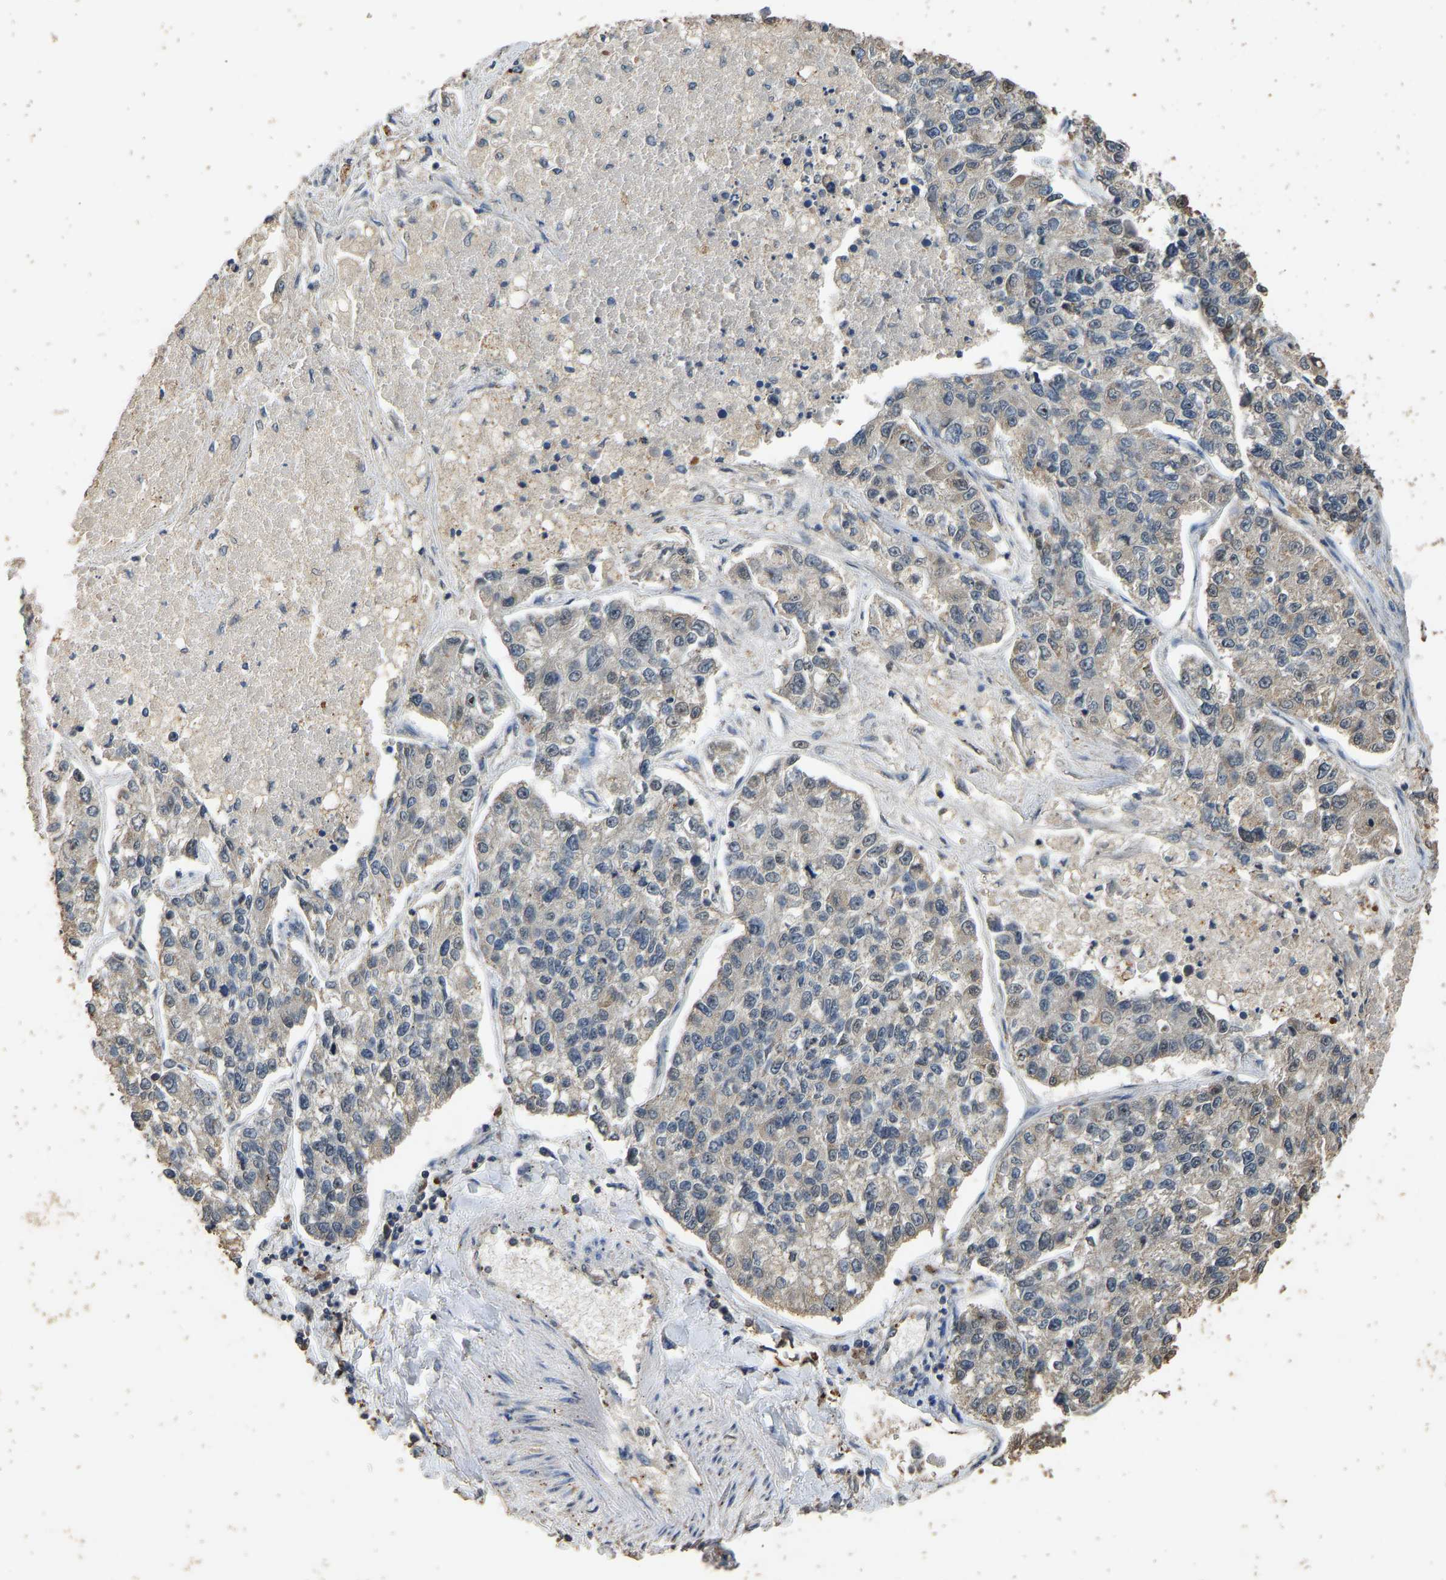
{"staining": {"intensity": "weak", "quantity": "<25%", "location": "cytoplasmic/membranous"}, "tissue": "lung cancer", "cell_type": "Tumor cells", "image_type": "cancer", "snomed": [{"axis": "morphology", "description": "Adenocarcinoma, NOS"}, {"axis": "topography", "description": "Lung"}], "caption": "An immunohistochemistry (IHC) photomicrograph of adenocarcinoma (lung) is shown. There is no staining in tumor cells of adenocarcinoma (lung).", "gene": "CIDEC", "patient": {"sex": "male", "age": 49}}